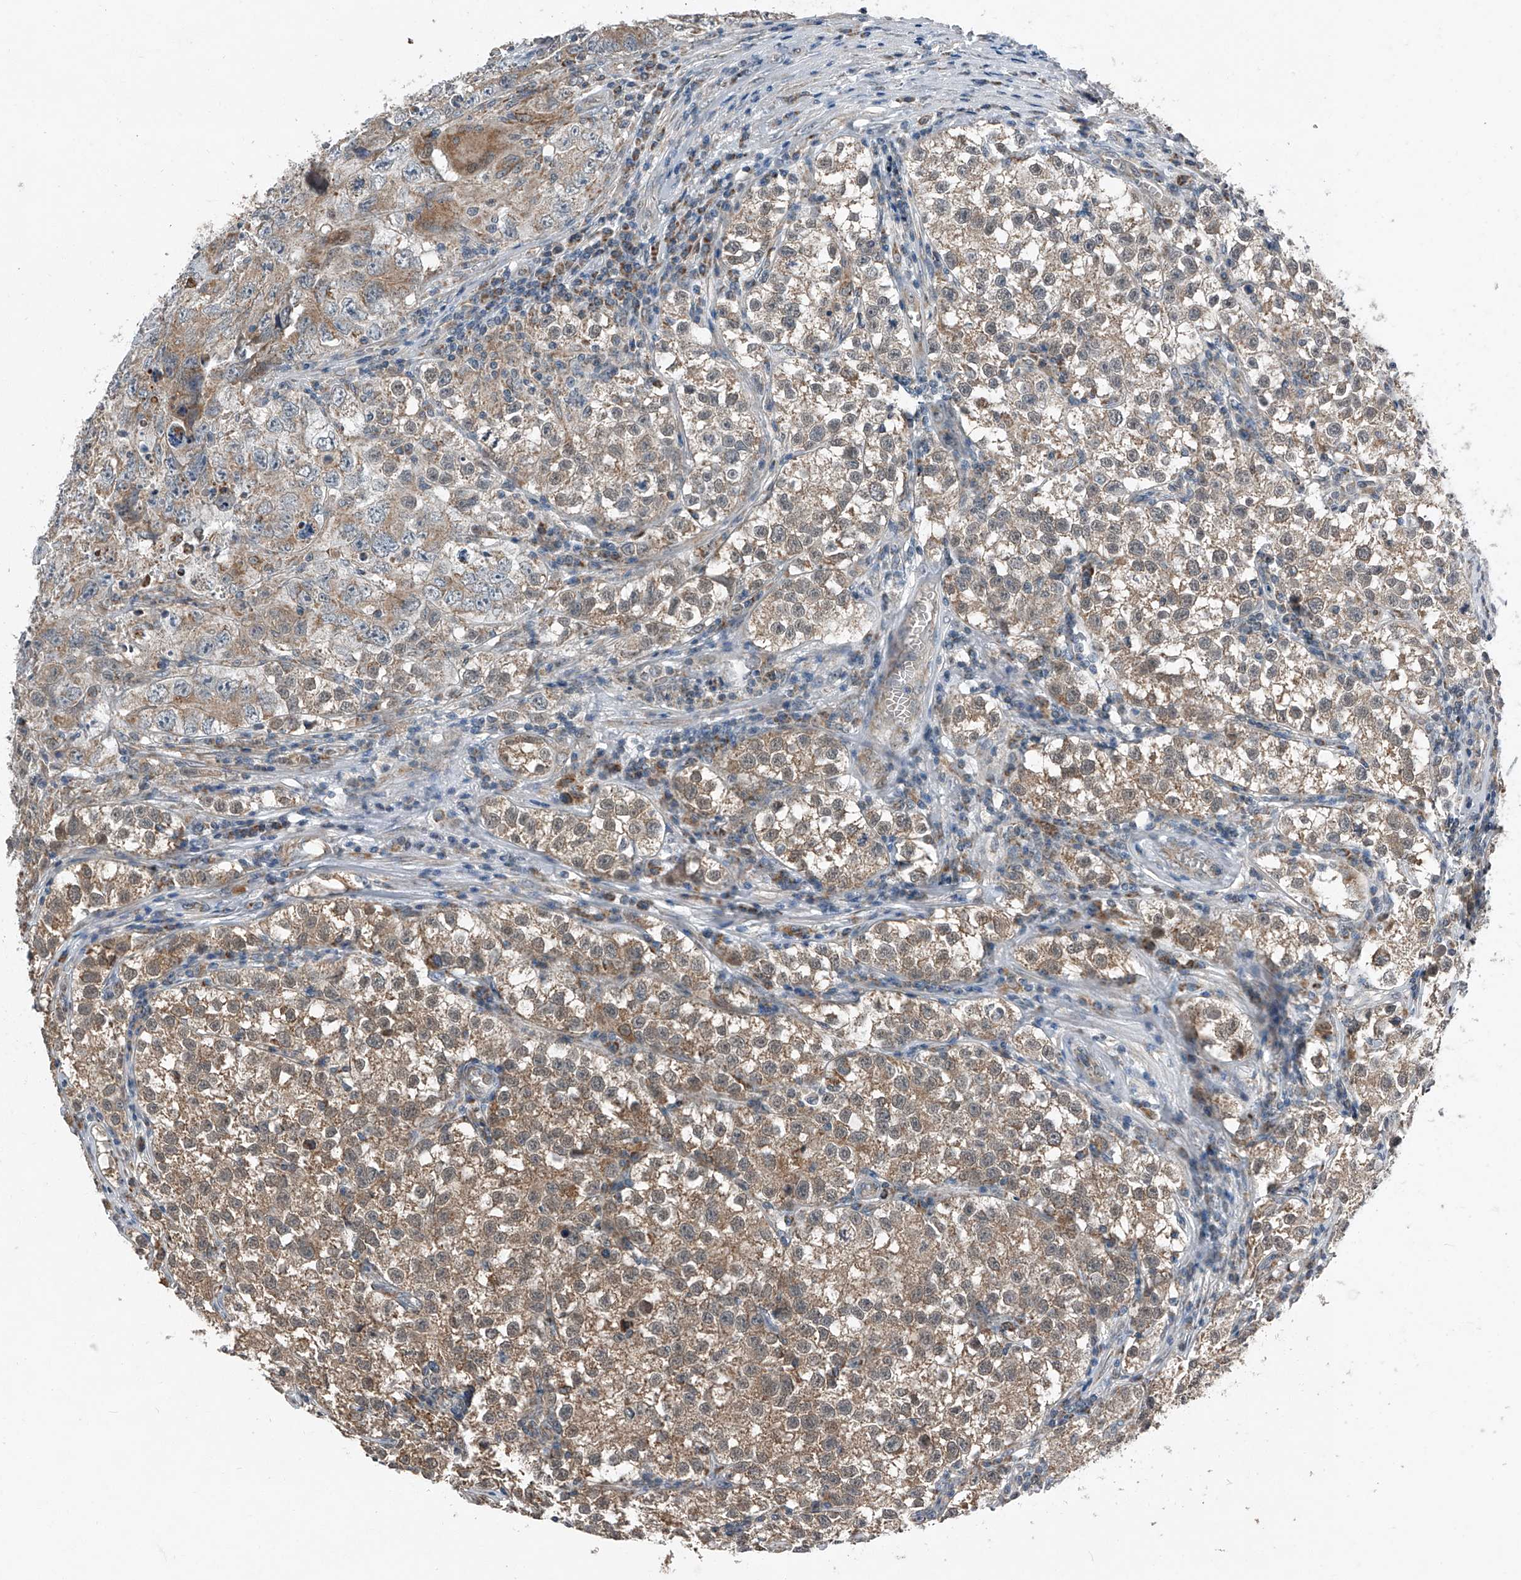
{"staining": {"intensity": "moderate", "quantity": "25%-75%", "location": "cytoplasmic/membranous"}, "tissue": "testis cancer", "cell_type": "Tumor cells", "image_type": "cancer", "snomed": [{"axis": "morphology", "description": "Seminoma, NOS"}, {"axis": "morphology", "description": "Carcinoma, Embryonal, NOS"}, {"axis": "topography", "description": "Testis"}], "caption": "The image shows a brown stain indicating the presence of a protein in the cytoplasmic/membranous of tumor cells in testis embryonal carcinoma.", "gene": "CHRNA7", "patient": {"sex": "male", "age": 43}}